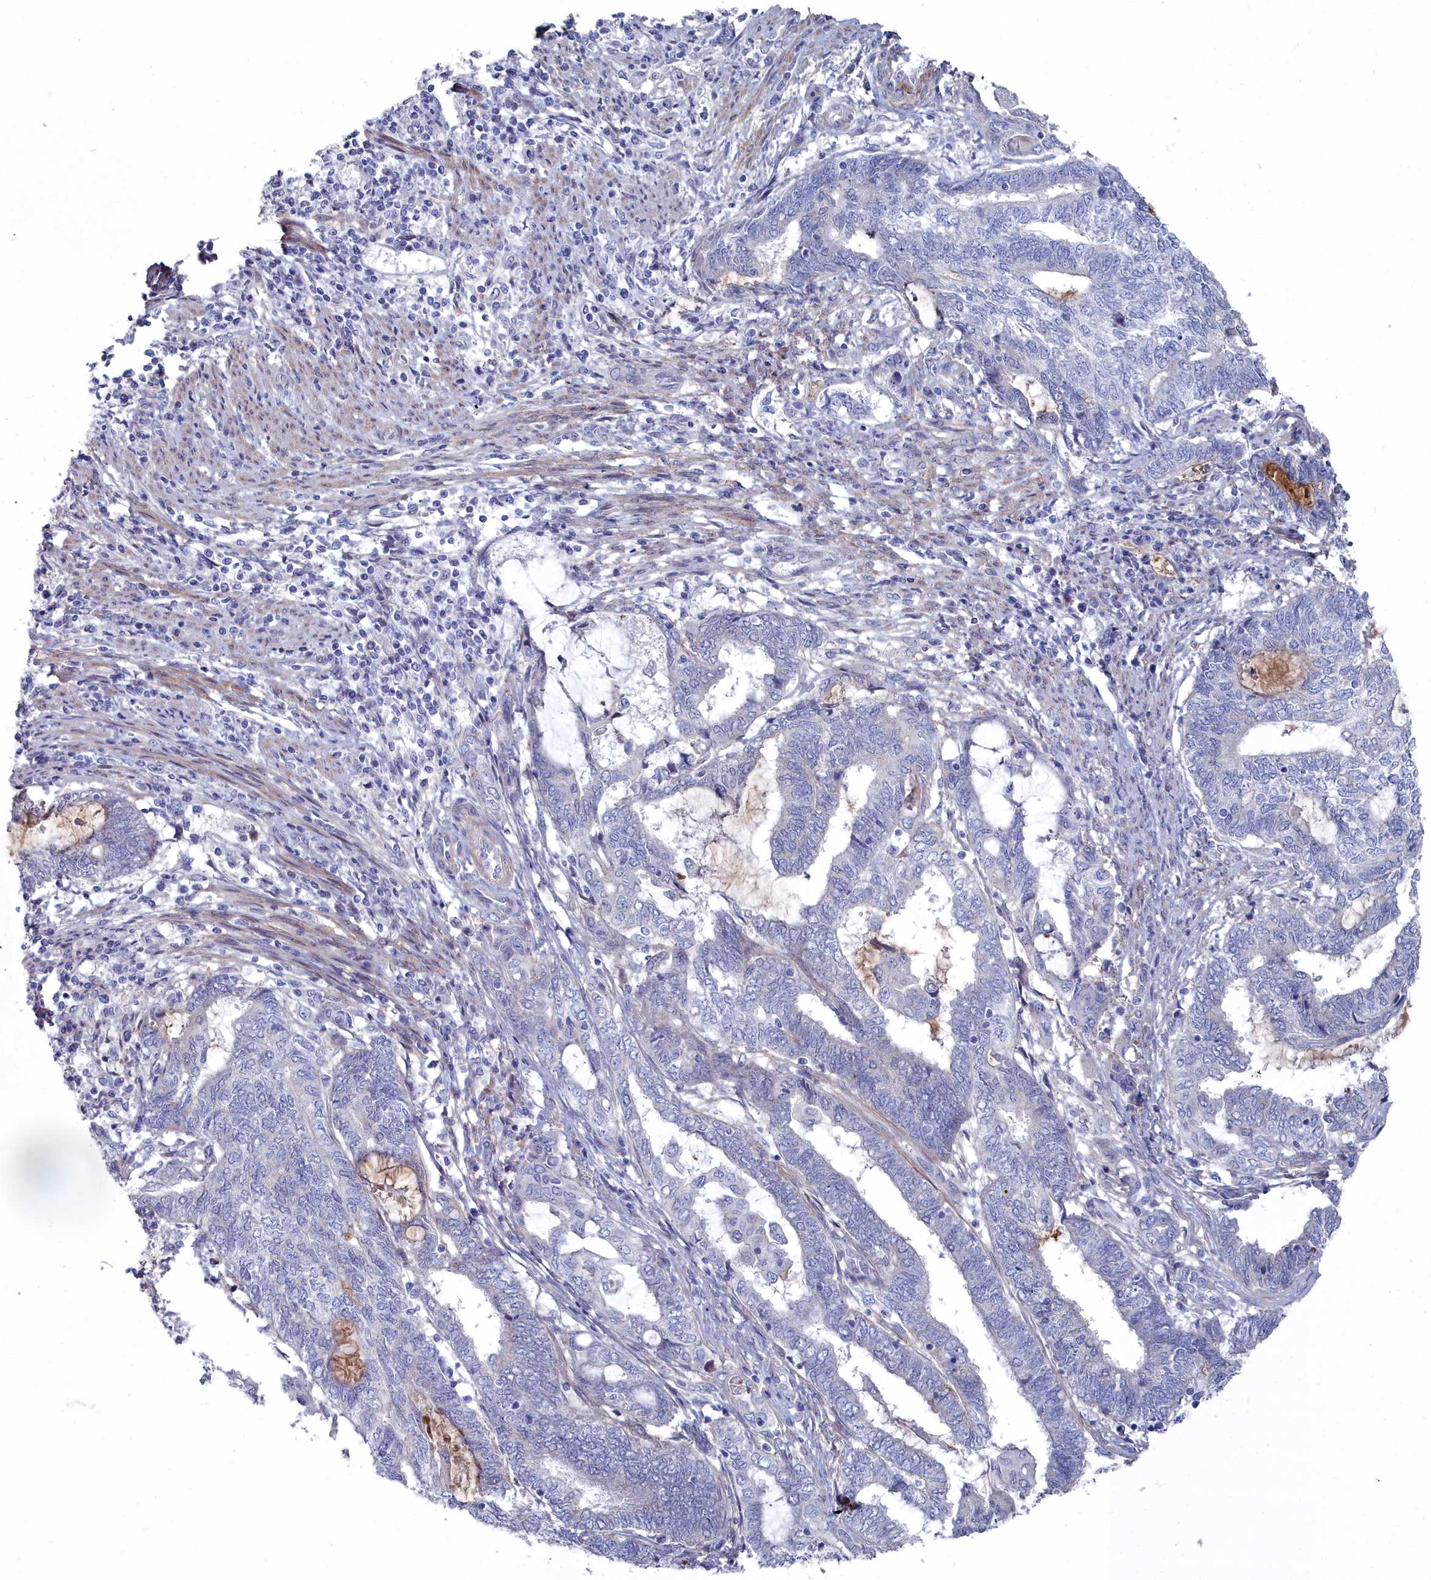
{"staining": {"intensity": "negative", "quantity": "none", "location": "none"}, "tissue": "endometrial cancer", "cell_type": "Tumor cells", "image_type": "cancer", "snomed": [{"axis": "morphology", "description": "Adenocarcinoma, NOS"}, {"axis": "topography", "description": "Uterus"}, {"axis": "topography", "description": "Endometrium"}], "caption": "The image shows no significant positivity in tumor cells of adenocarcinoma (endometrial).", "gene": "SHISAL2A", "patient": {"sex": "female", "age": 70}}